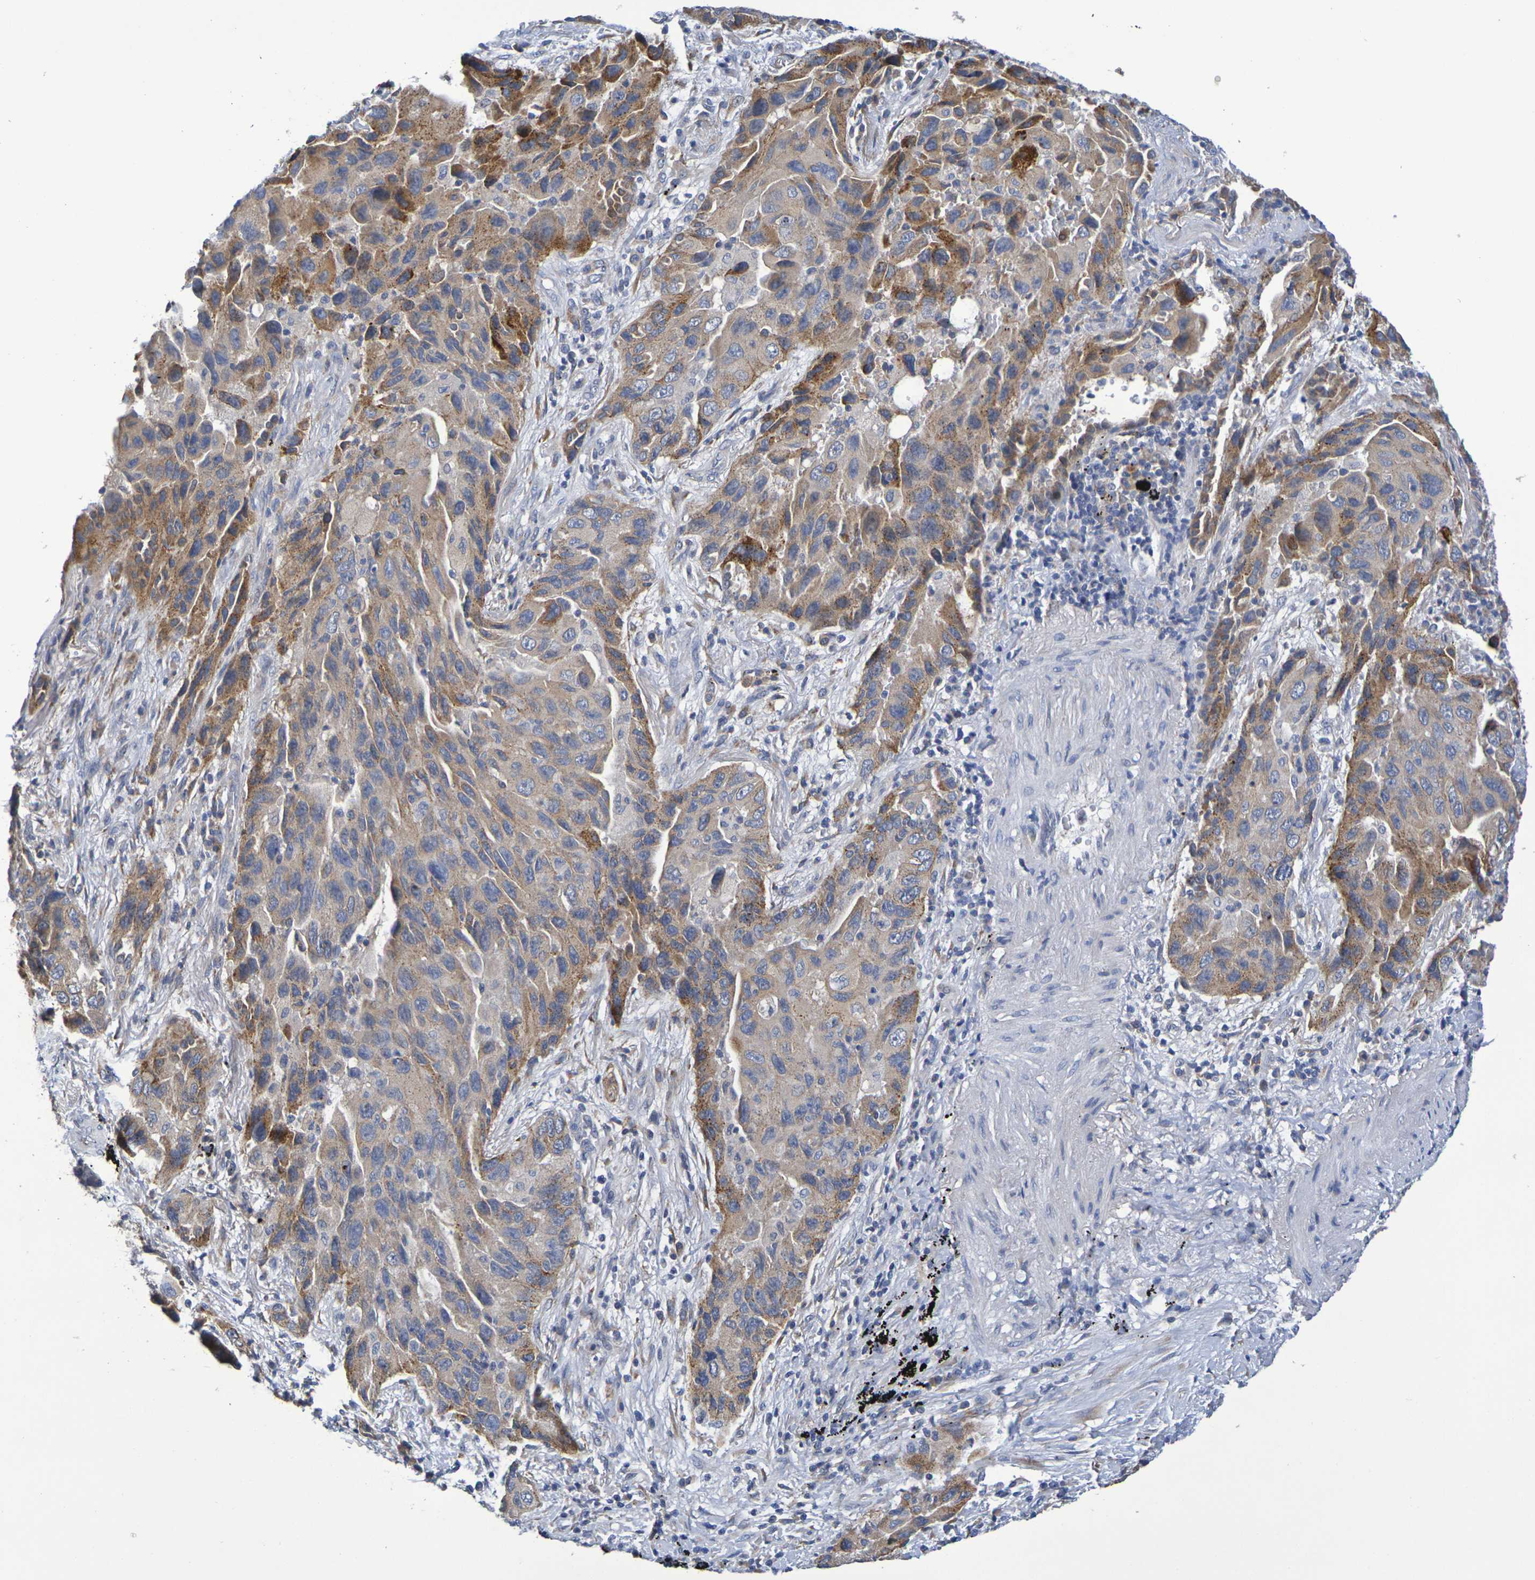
{"staining": {"intensity": "moderate", "quantity": ">75%", "location": "cytoplasmic/membranous"}, "tissue": "lung cancer", "cell_type": "Tumor cells", "image_type": "cancer", "snomed": [{"axis": "morphology", "description": "Adenocarcinoma, NOS"}, {"axis": "topography", "description": "Lung"}], "caption": "Immunohistochemical staining of lung cancer (adenocarcinoma) shows medium levels of moderate cytoplasmic/membranous protein expression in about >75% of tumor cells. (brown staining indicates protein expression, while blue staining denotes nuclei).", "gene": "SDC4", "patient": {"sex": "female", "age": 65}}